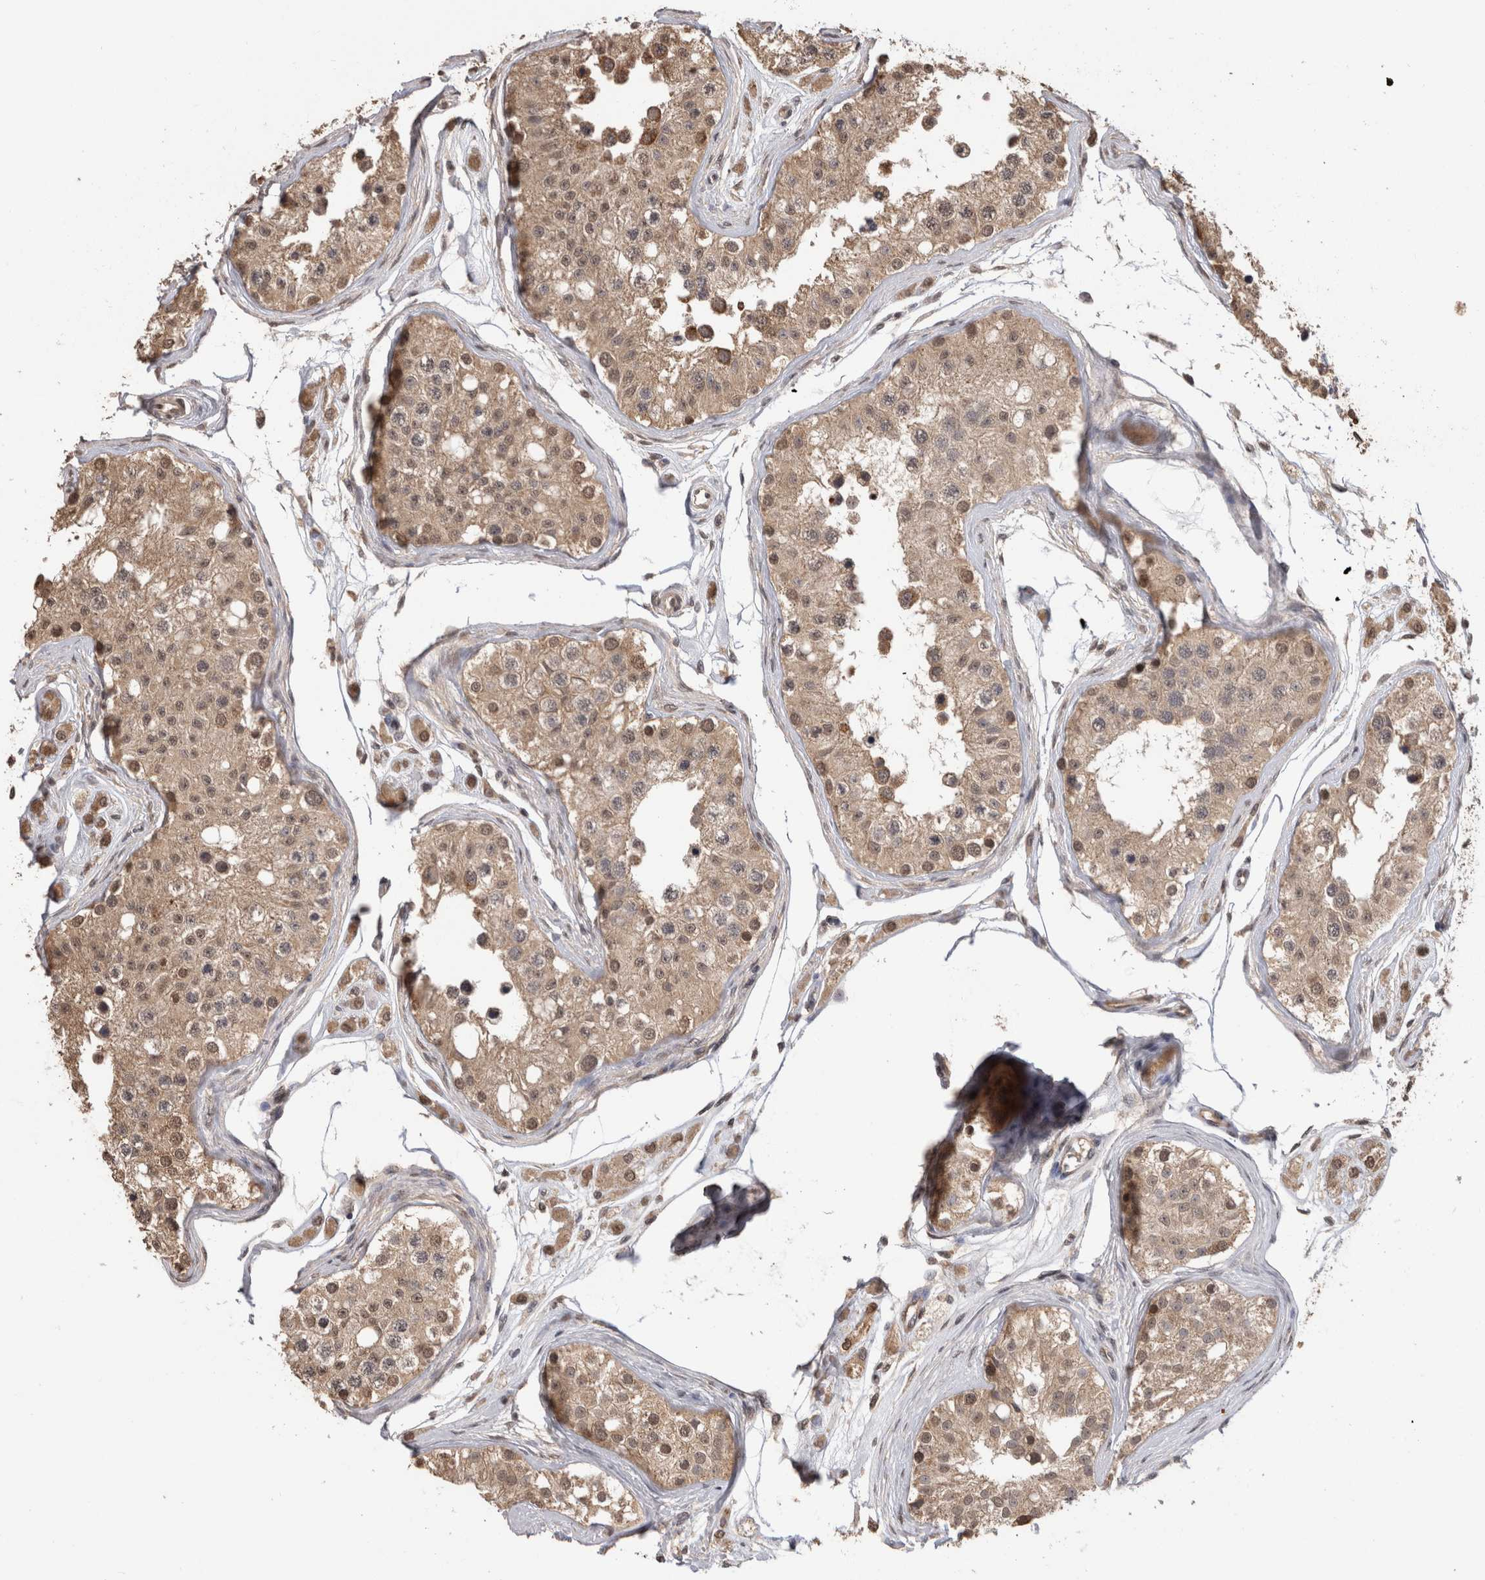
{"staining": {"intensity": "moderate", "quantity": ">75%", "location": "cytoplasmic/membranous"}, "tissue": "testis", "cell_type": "Cells in seminiferous ducts", "image_type": "normal", "snomed": [{"axis": "morphology", "description": "Normal tissue, NOS"}, {"axis": "morphology", "description": "Adenocarcinoma, metastatic, NOS"}, {"axis": "topography", "description": "Testis"}], "caption": "IHC of unremarkable human testis displays medium levels of moderate cytoplasmic/membranous expression in about >75% of cells in seminiferous ducts.", "gene": "PAK4", "patient": {"sex": "male", "age": 26}}